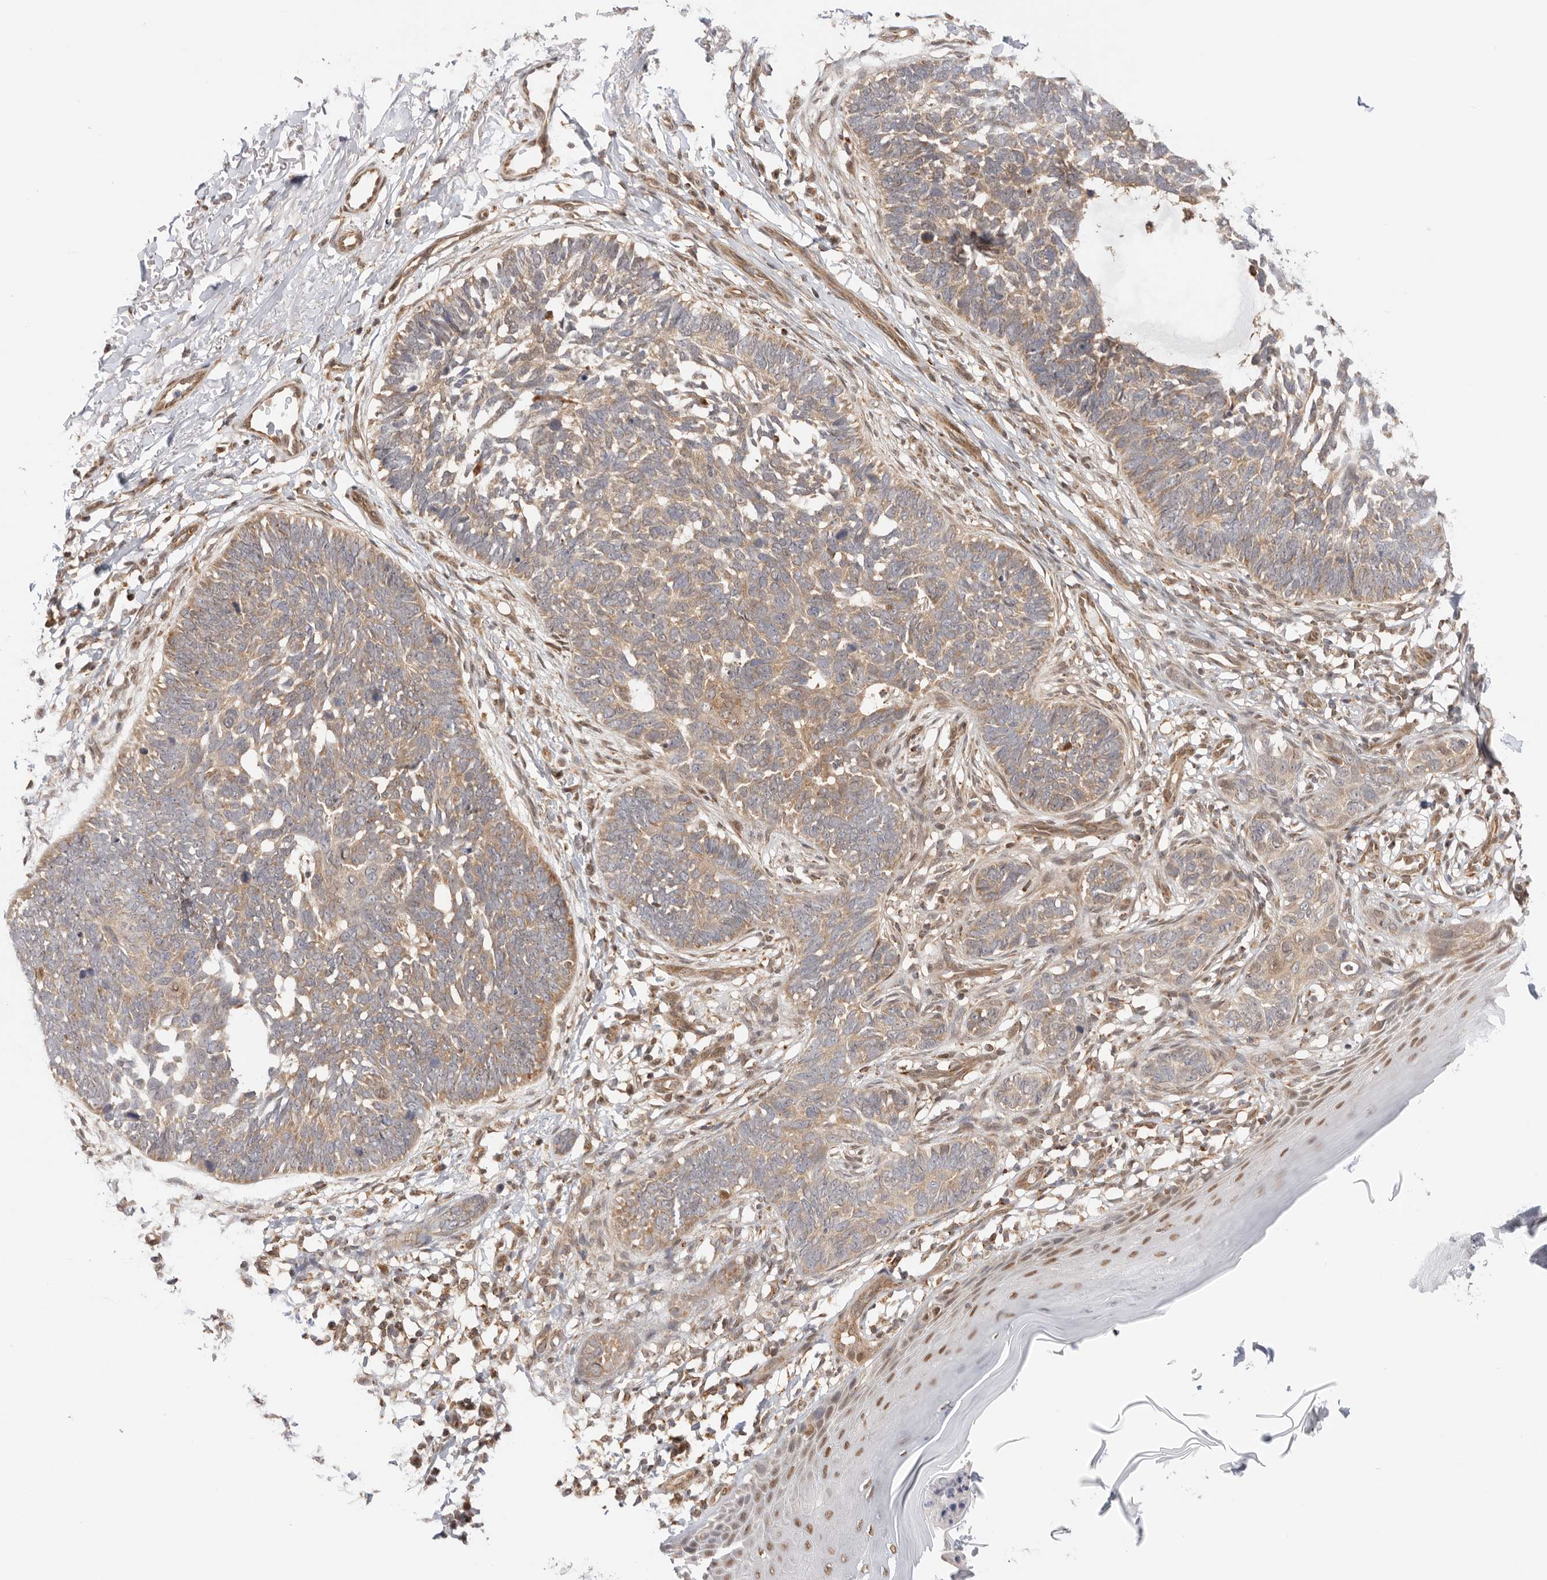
{"staining": {"intensity": "moderate", "quantity": "25%-75%", "location": "cytoplasmic/membranous"}, "tissue": "skin cancer", "cell_type": "Tumor cells", "image_type": "cancer", "snomed": [{"axis": "morphology", "description": "Normal tissue, NOS"}, {"axis": "morphology", "description": "Basal cell carcinoma"}, {"axis": "topography", "description": "Skin"}], "caption": "Immunohistochemical staining of human skin cancer (basal cell carcinoma) exhibits medium levels of moderate cytoplasmic/membranous protein staining in about 25%-75% of tumor cells.", "gene": "DCAF8", "patient": {"sex": "male", "age": 77}}